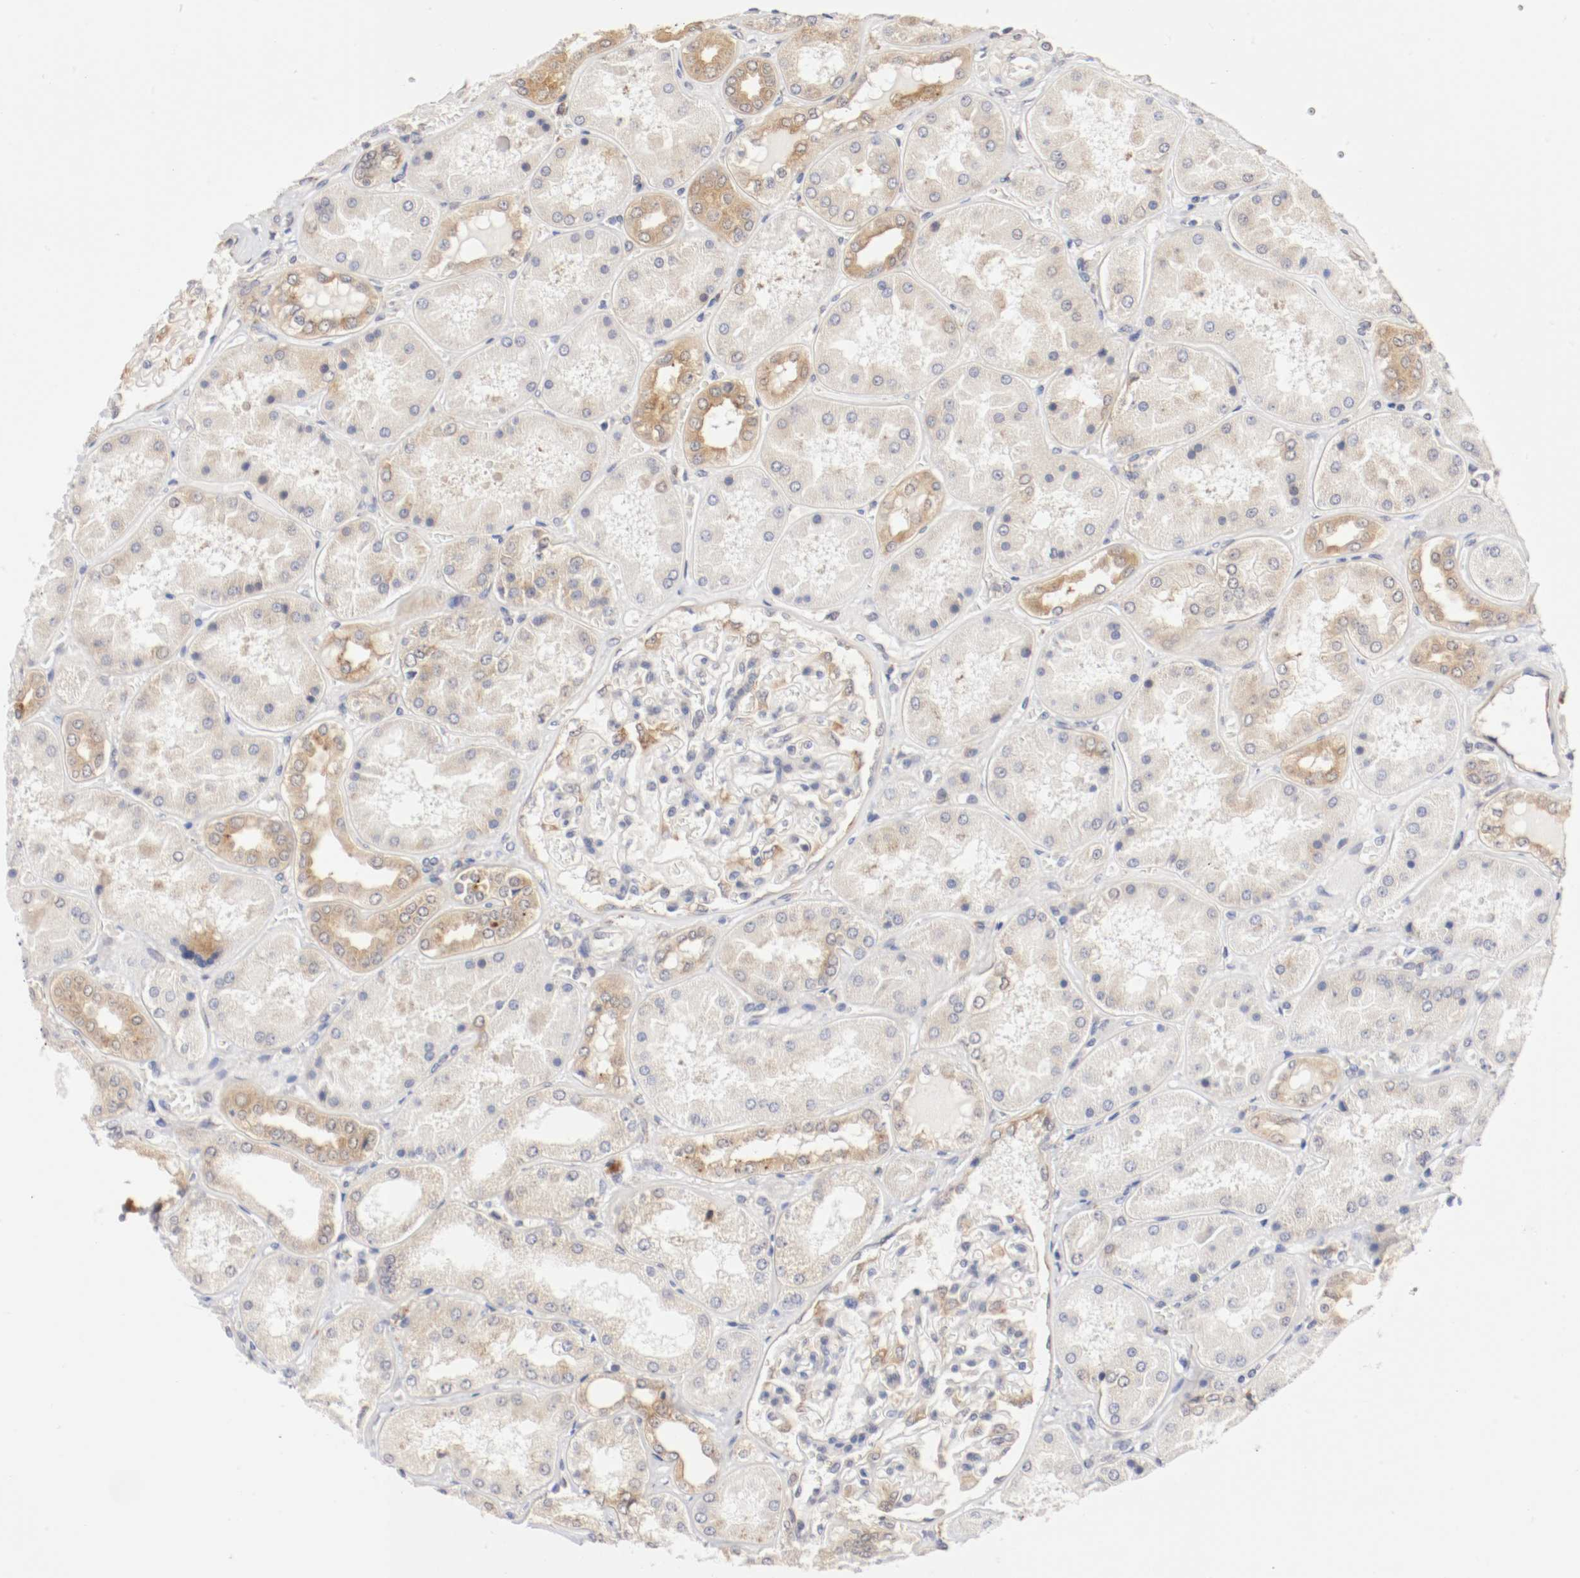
{"staining": {"intensity": "moderate", "quantity": "<25%", "location": "cytoplasmic/membranous"}, "tissue": "kidney", "cell_type": "Cells in glomeruli", "image_type": "normal", "snomed": [{"axis": "morphology", "description": "Normal tissue, NOS"}, {"axis": "topography", "description": "Kidney"}], "caption": "This is an image of immunohistochemistry staining of normal kidney, which shows moderate positivity in the cytoplasmic/membranous of cells in glomeruli.", "gene": "FKBP3", "patient": {"sex": "female", "age": 56}}